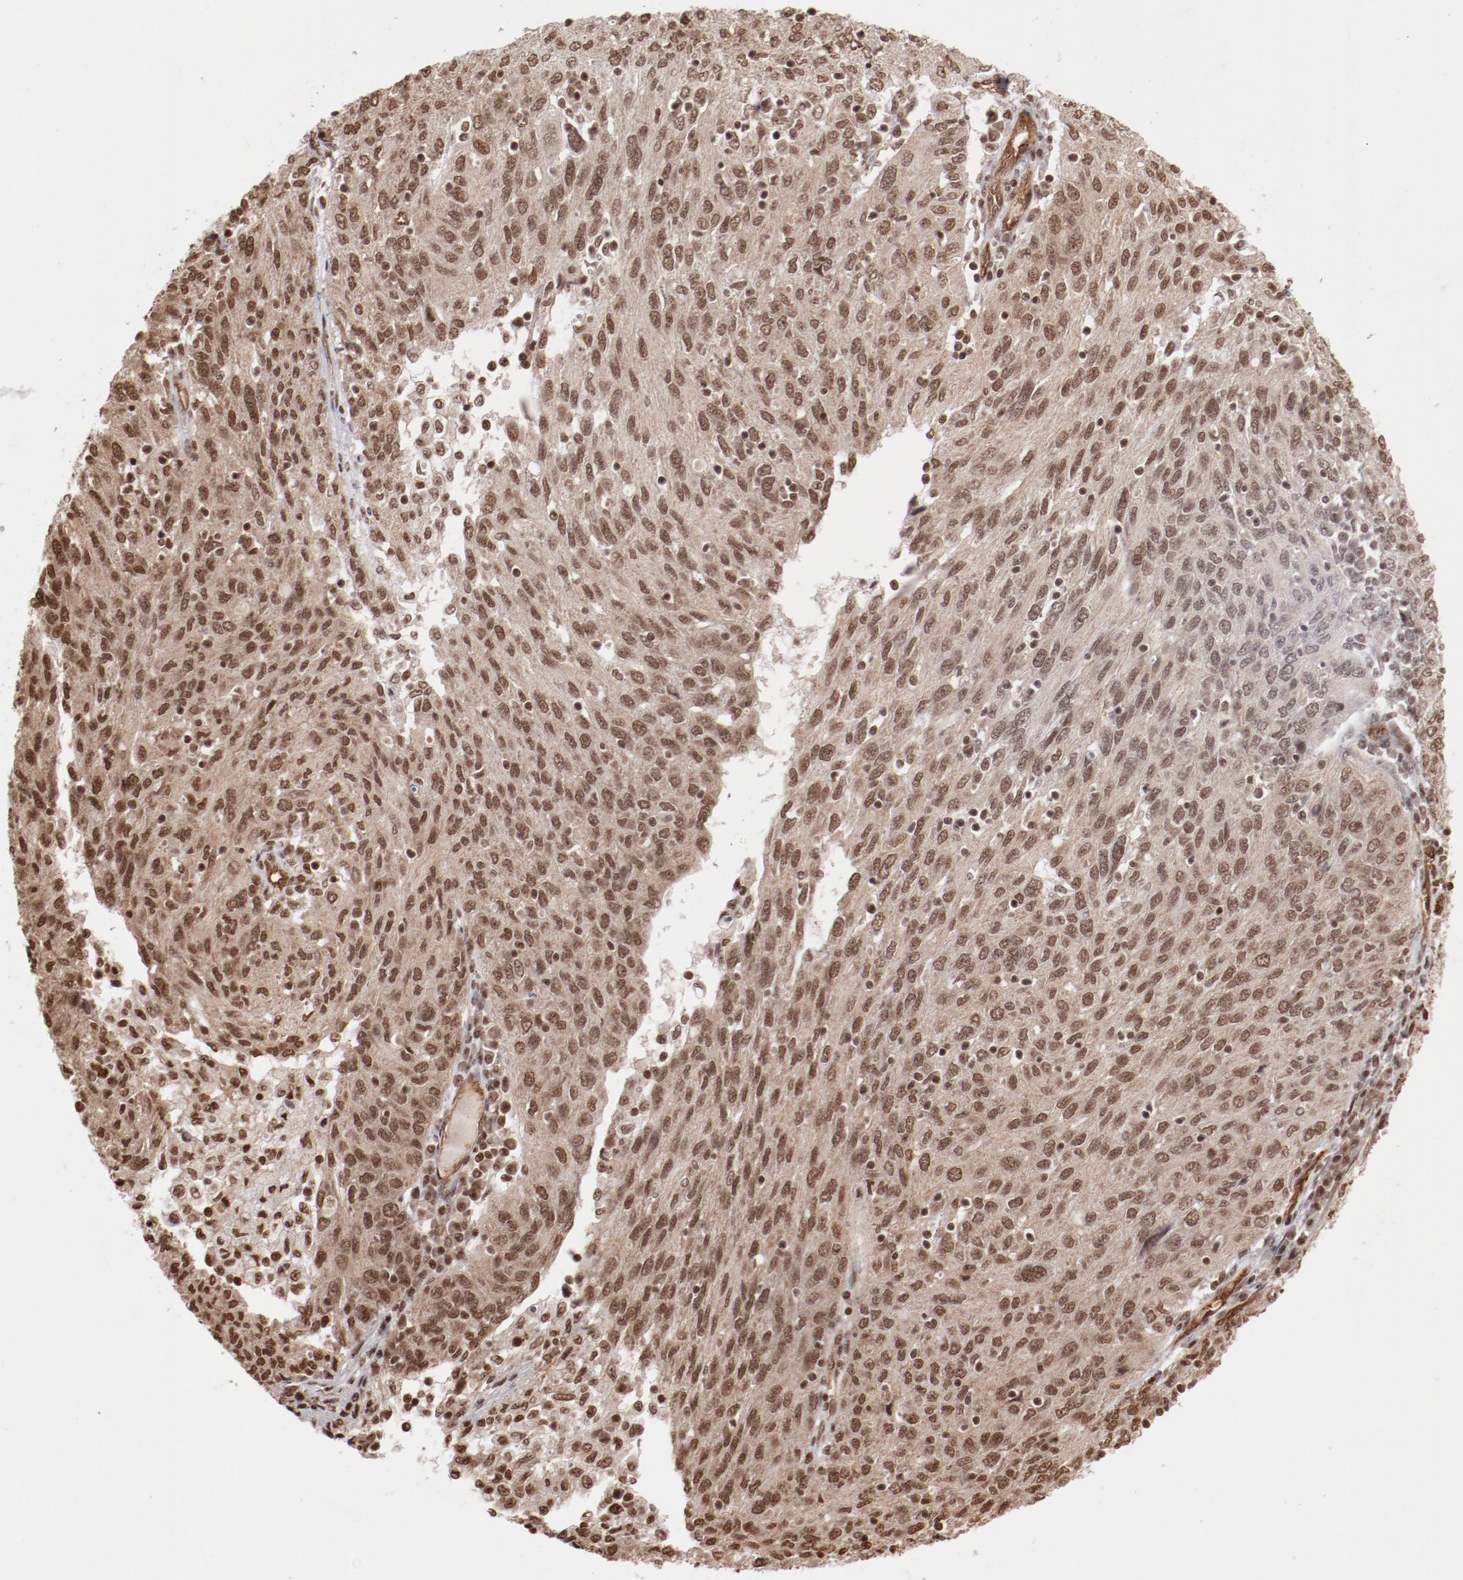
{"staining": {"intensity": "moderate", "quantity": ">75%", "location": "nuclear"}, "tissue": "ovarian cancer", "cell_type": "Tumor cells", "image_type": "cancer", "snomed": [{"axis": "morphology", "description": "Carcinoma, endometroid"}, {"axis": "topography", "description": "Ovary"}], "caption": "Immunohistochemical staining of ovarian cancer reveals medium levels of moderate nuclear expression in approximately >75% of tumor cells.", "gene": "ABL2", "patient": {"sex": "female", "age": 50}}